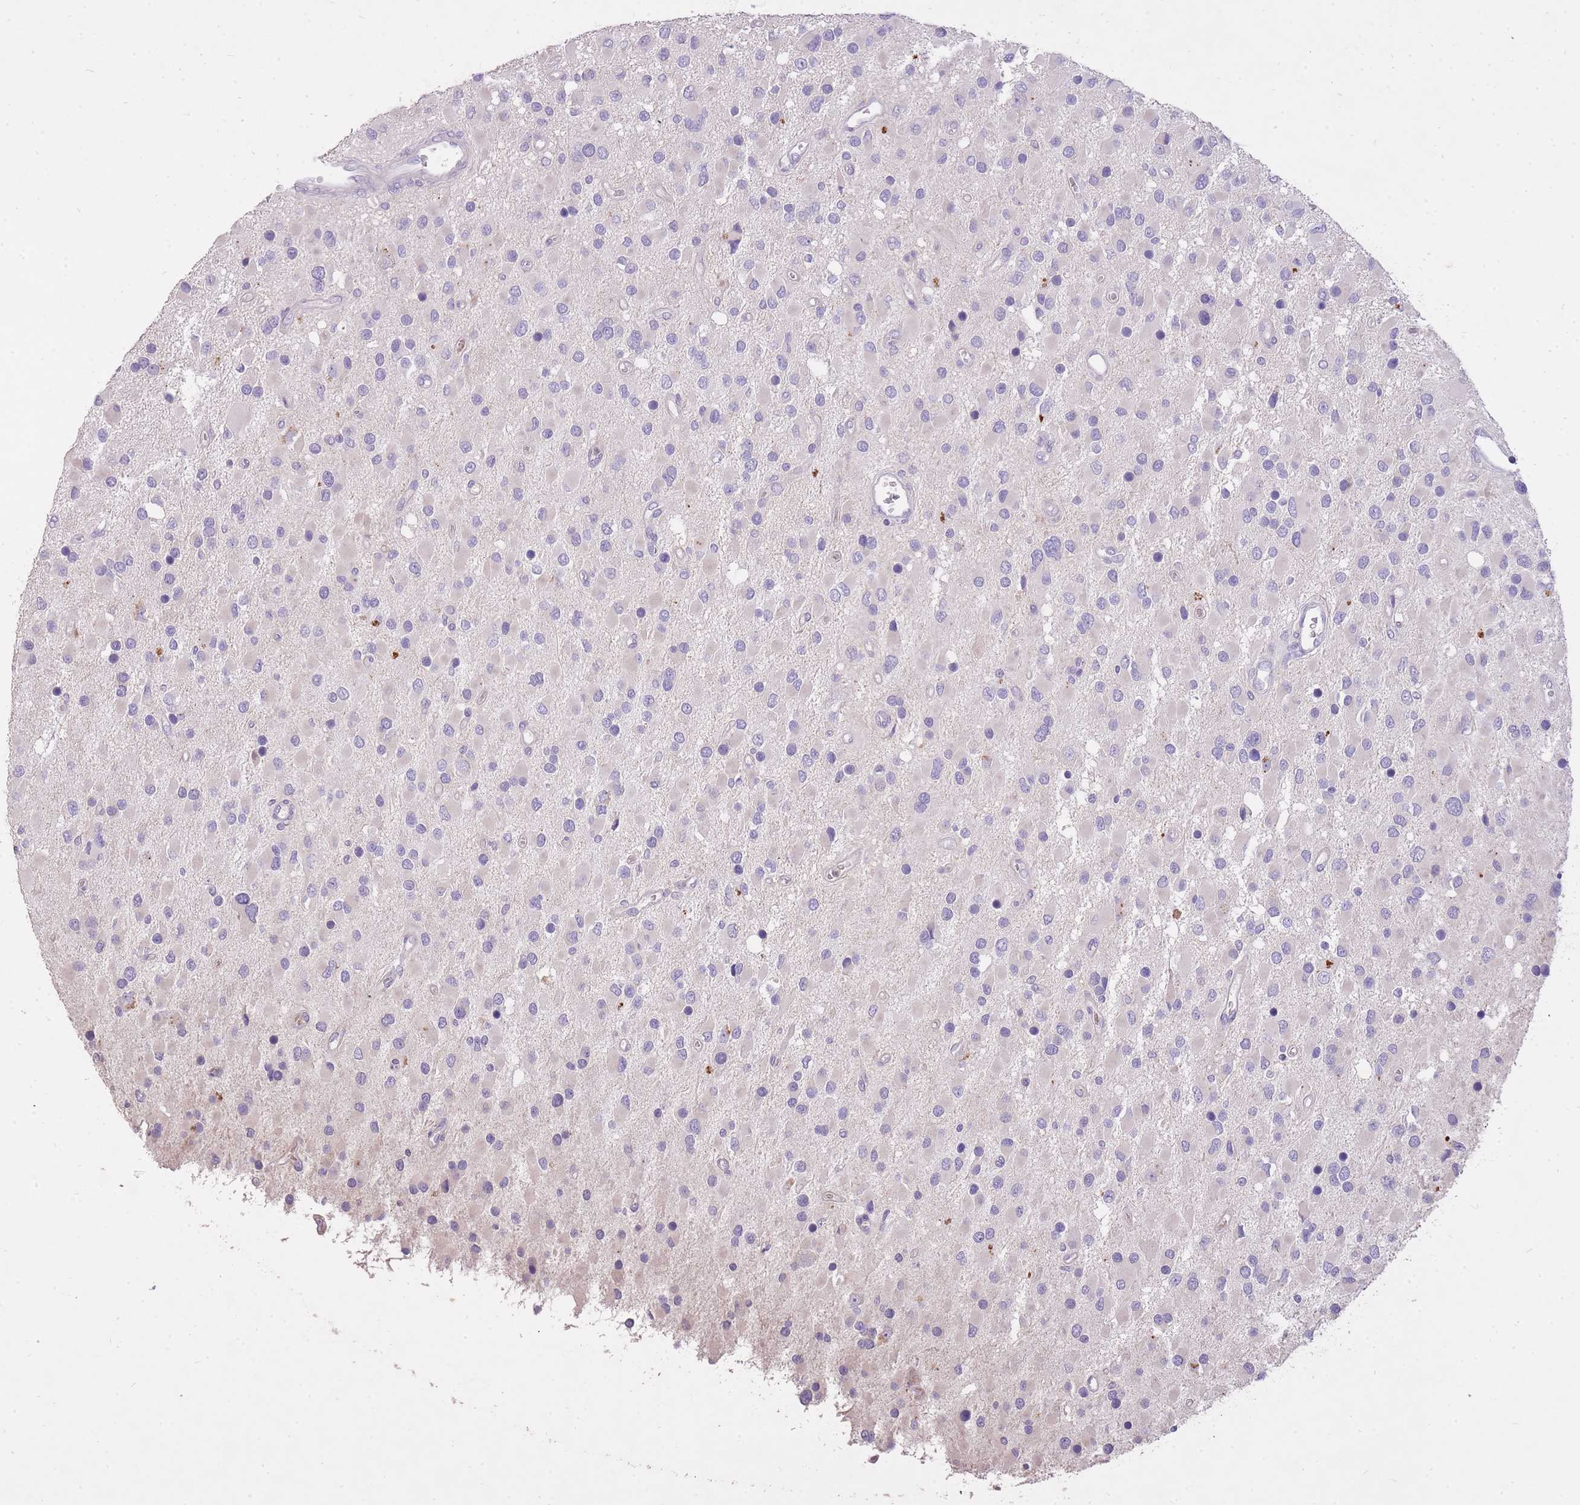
{"staining": {"intensity": "negative", "quantity": "none", "location": "none"}, "tissue": "glioma", "cell_type": "Tumor cells", "image_type": "cancer", "snomed": [{"axis": "morphology", "description": "Glioma, malignant, High grade"}, {"axis": "topography", "description": "Brain"}], "caption": "IHC histopathology image of glioma stained for a protein (brown), which shows no staining in tumor cells.", "gene": "FRG2C", "patient": {"sex": "male", "age": 53}}